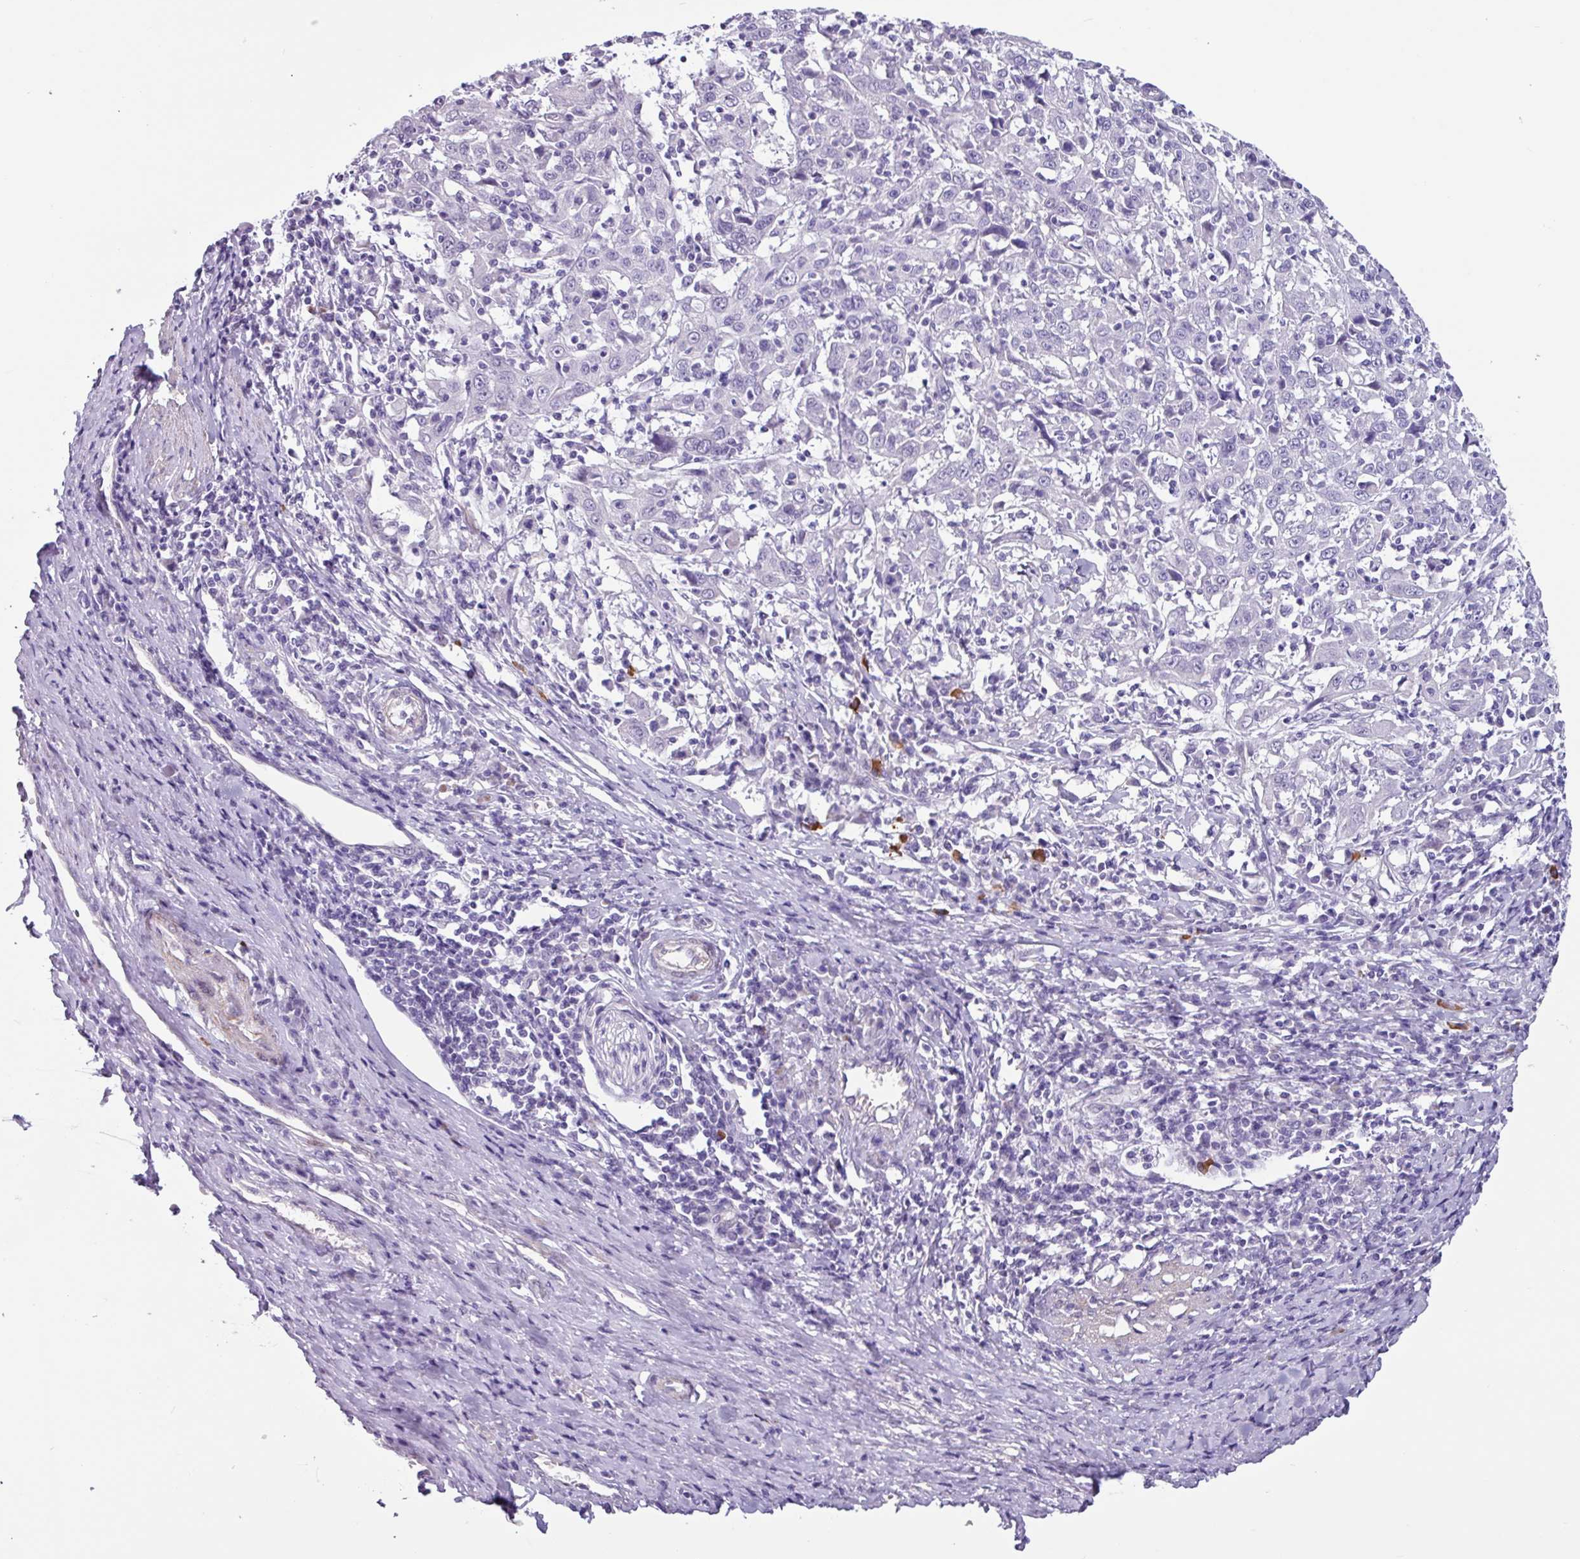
{"staining": {"intensity": "negative", "quantity": "none", "location": "none"}, "tissue": "cervical cancer", "cell_type": "Tumor cells", "image_type": "cancer", "snomed": [{"axis": "morphology", "description": "Squamous cell carcinoma, NOS"}, {"axis": "topography", "description": "Cervix"}], "caption": "Immunohistochemistry (IHC) micrograph of human squamous cell carcinoma (cervical) stained for a protein (brown), which exhibits no positivity in tumor cells.", "gene": "OTX1", "patient": {"sex": "female", "age": 46}}